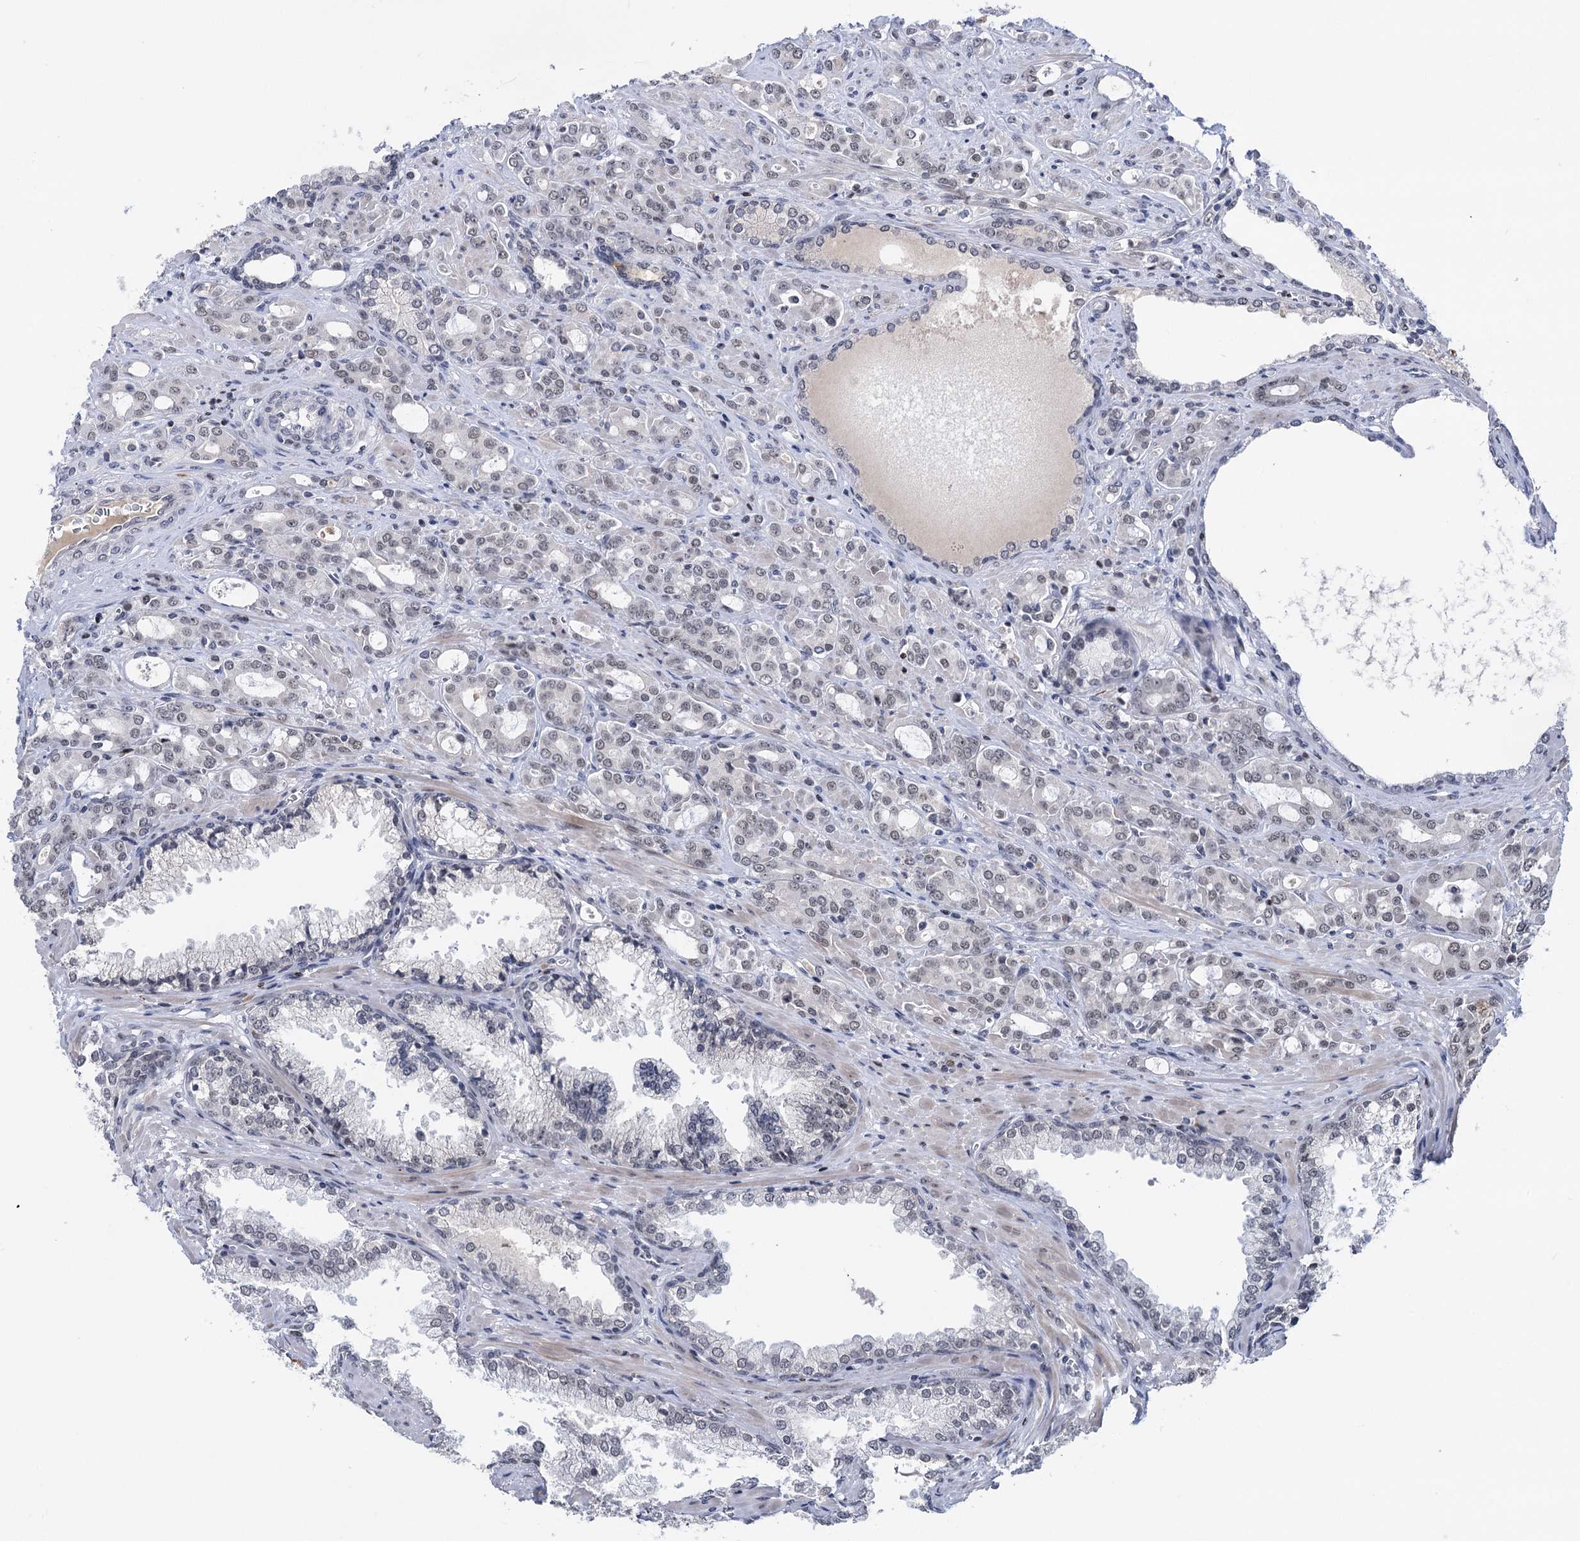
{"staining": {"intensity": "negative", "quantity": "none", "location": "none"}, "tissue": "prostate cancer", "cell_type": "Tumor cells", "image_type": "cancer", "snomed": [{"axis": "morphology", "description": "Adenocarcinoma, High grade"}, {"axis": "topography", "description": "Prostate"}], "caption": "Immunohistochemical staining of prostate high-grade adenocarcinoma exhibits no significant staining in tumor cells.", "gene": "ZCCHC10", "patient": {"sex": "male", "age": 72}}